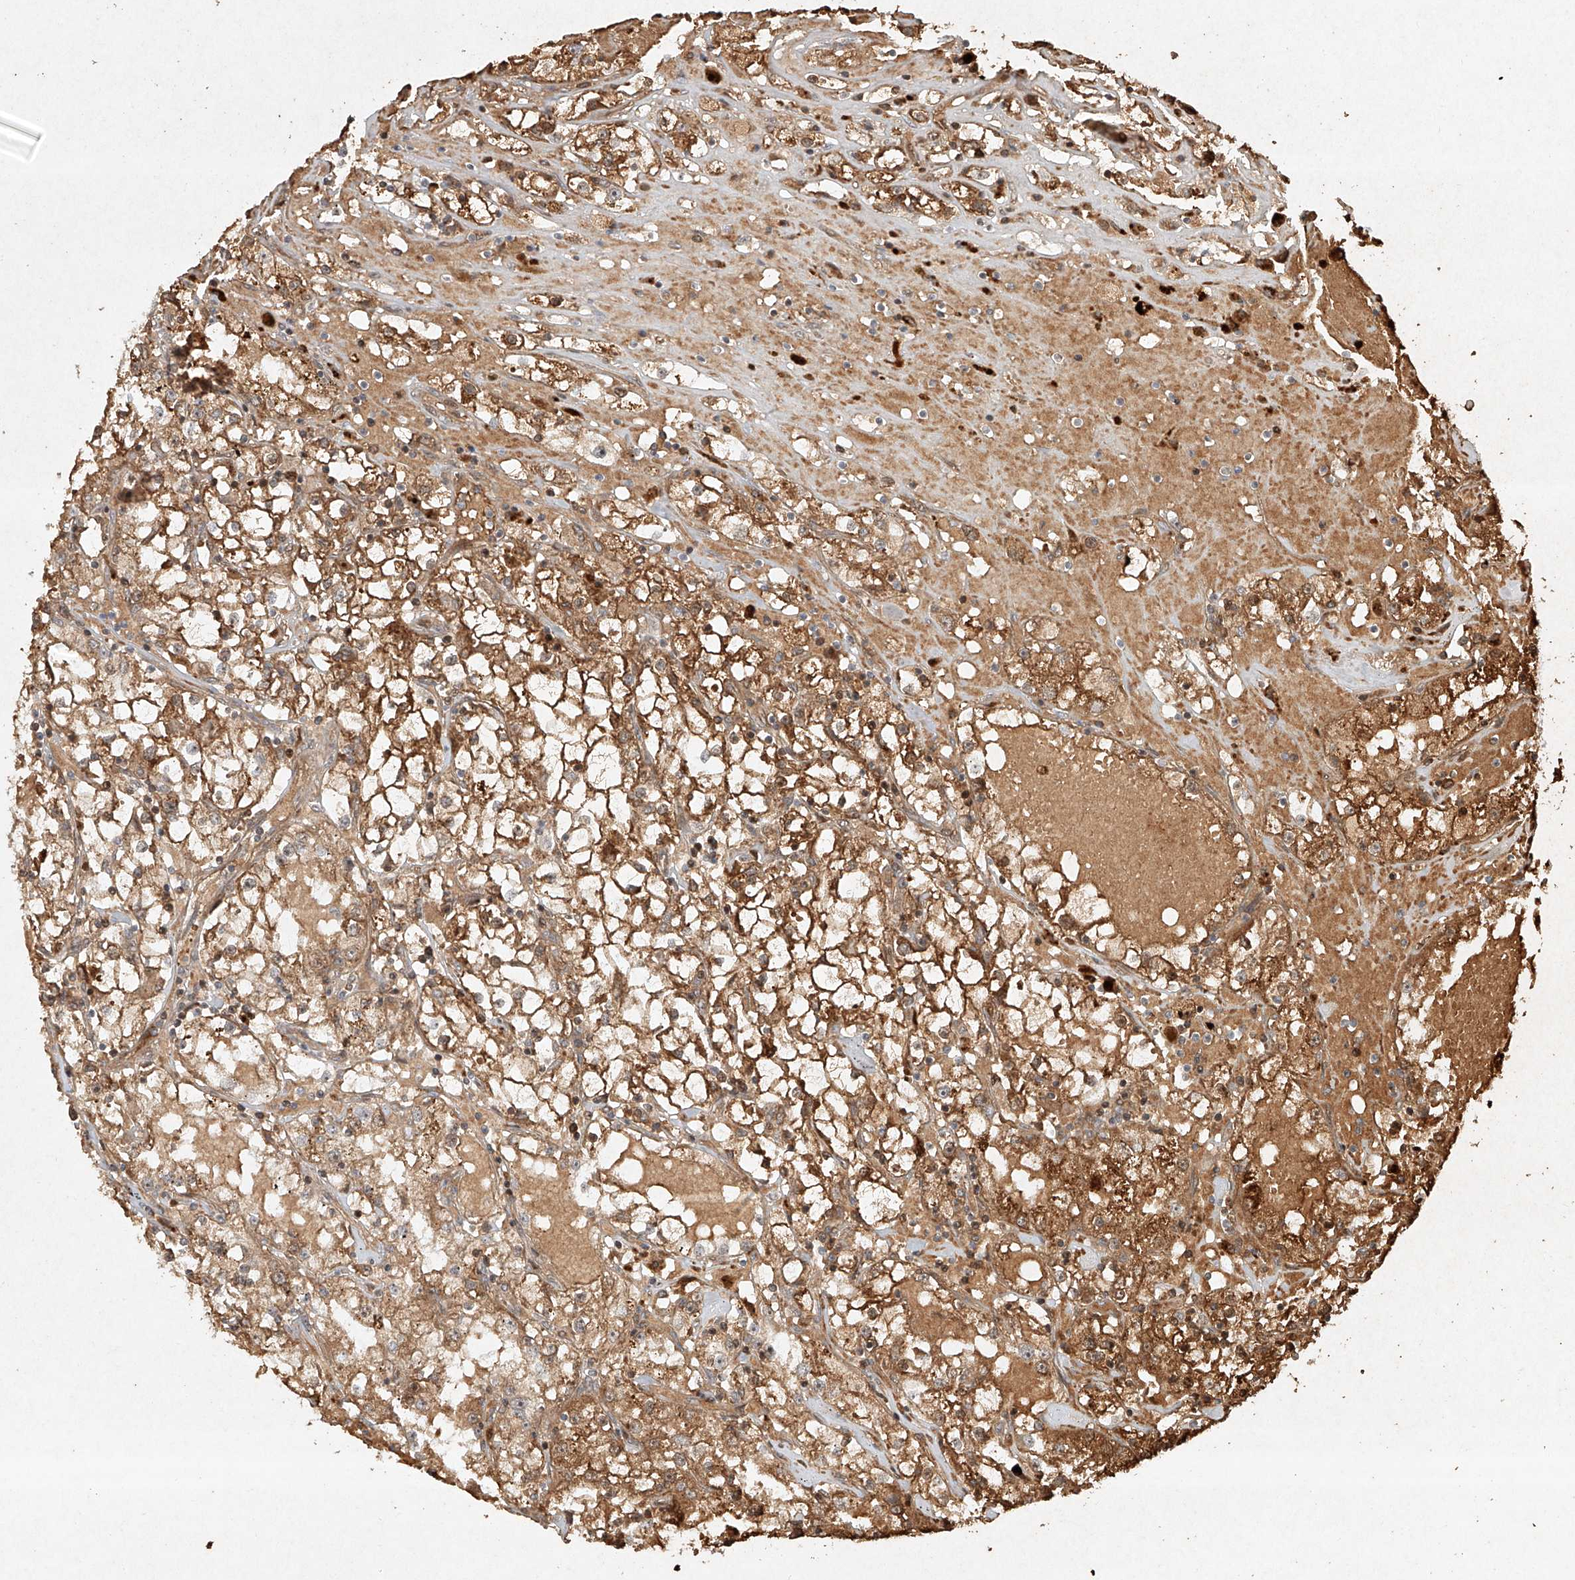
{"staining": {"intensity": "moderate", "quantity": ">75%", "location": "cytoplasmic/membranous"}, "tissue": "renal cancer", "cell_type": "Tumor cells", "image_type": "cancer", "snomed": [{"axis": "morphology", "description": "Adenocarcinoma, NOS"}, {"axis": "topography", "description": "Kidney"}], "caption": "Protein positivity by IHC demonstrates moderate cytoplasmic/membranous expression in approximately >75% of tumor cells in renal cancer.", "gene": "CYYR1", "patient": {"sex": "male", "age": 56}}